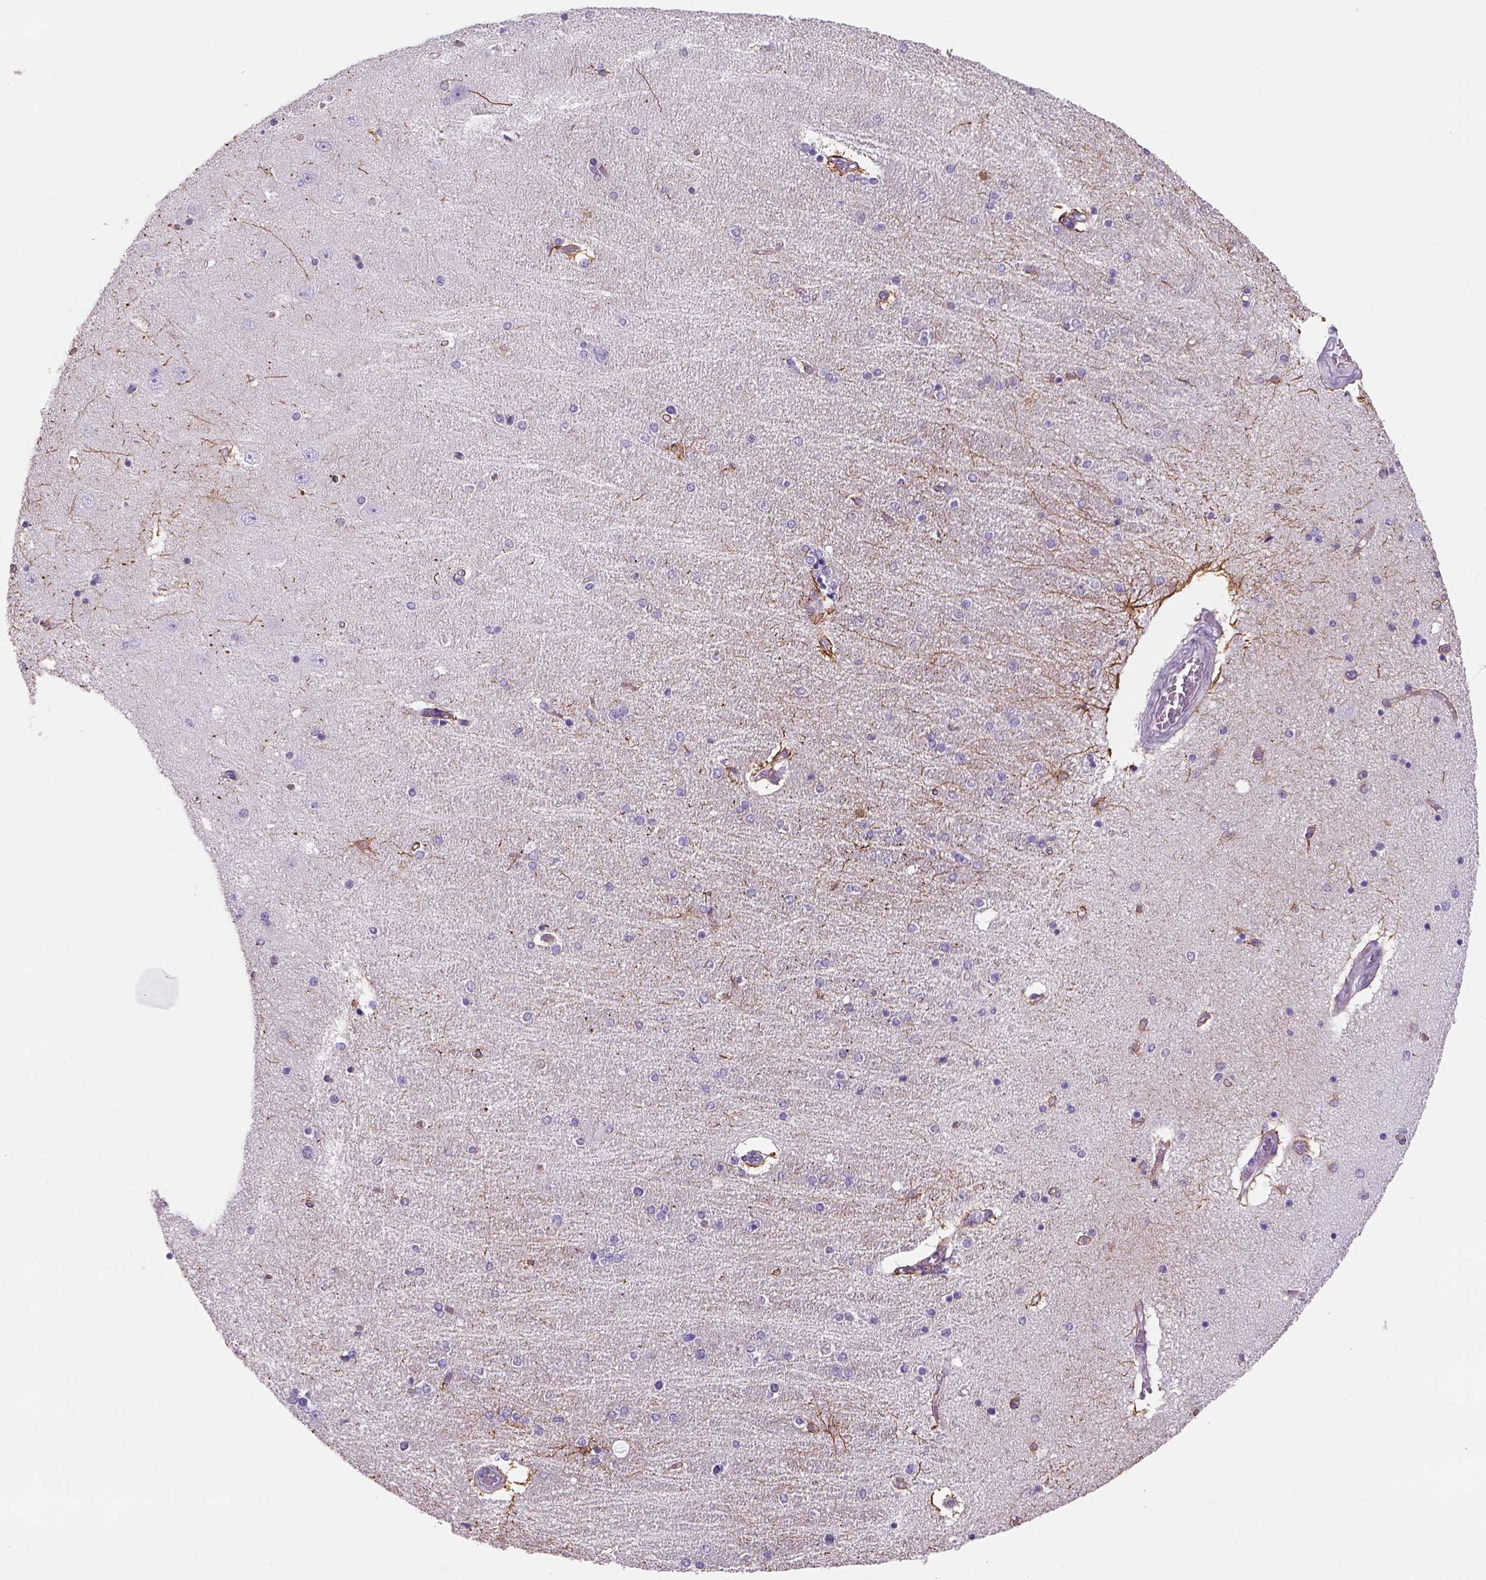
{"staining": {"intensity": "negative", "quantity": "none", "location": "none"}, "tissue": "hippocampus", "cell_type": "Glial cells", "image_type": "normal", "snomed": [{"axis": "morphology", "description": "Normal tissue, NOS"}, {"axis": "topography", "description": "Hippocampus"}], "caption": "A high-resolution image shows immunohistochemistry staining of unremarkable hippocampus, which reveals no significant expression in glial cells. (DAB IHC, high magnification).", "gene": "TENM4", "patient": {"sex": "female", "age": 54}}